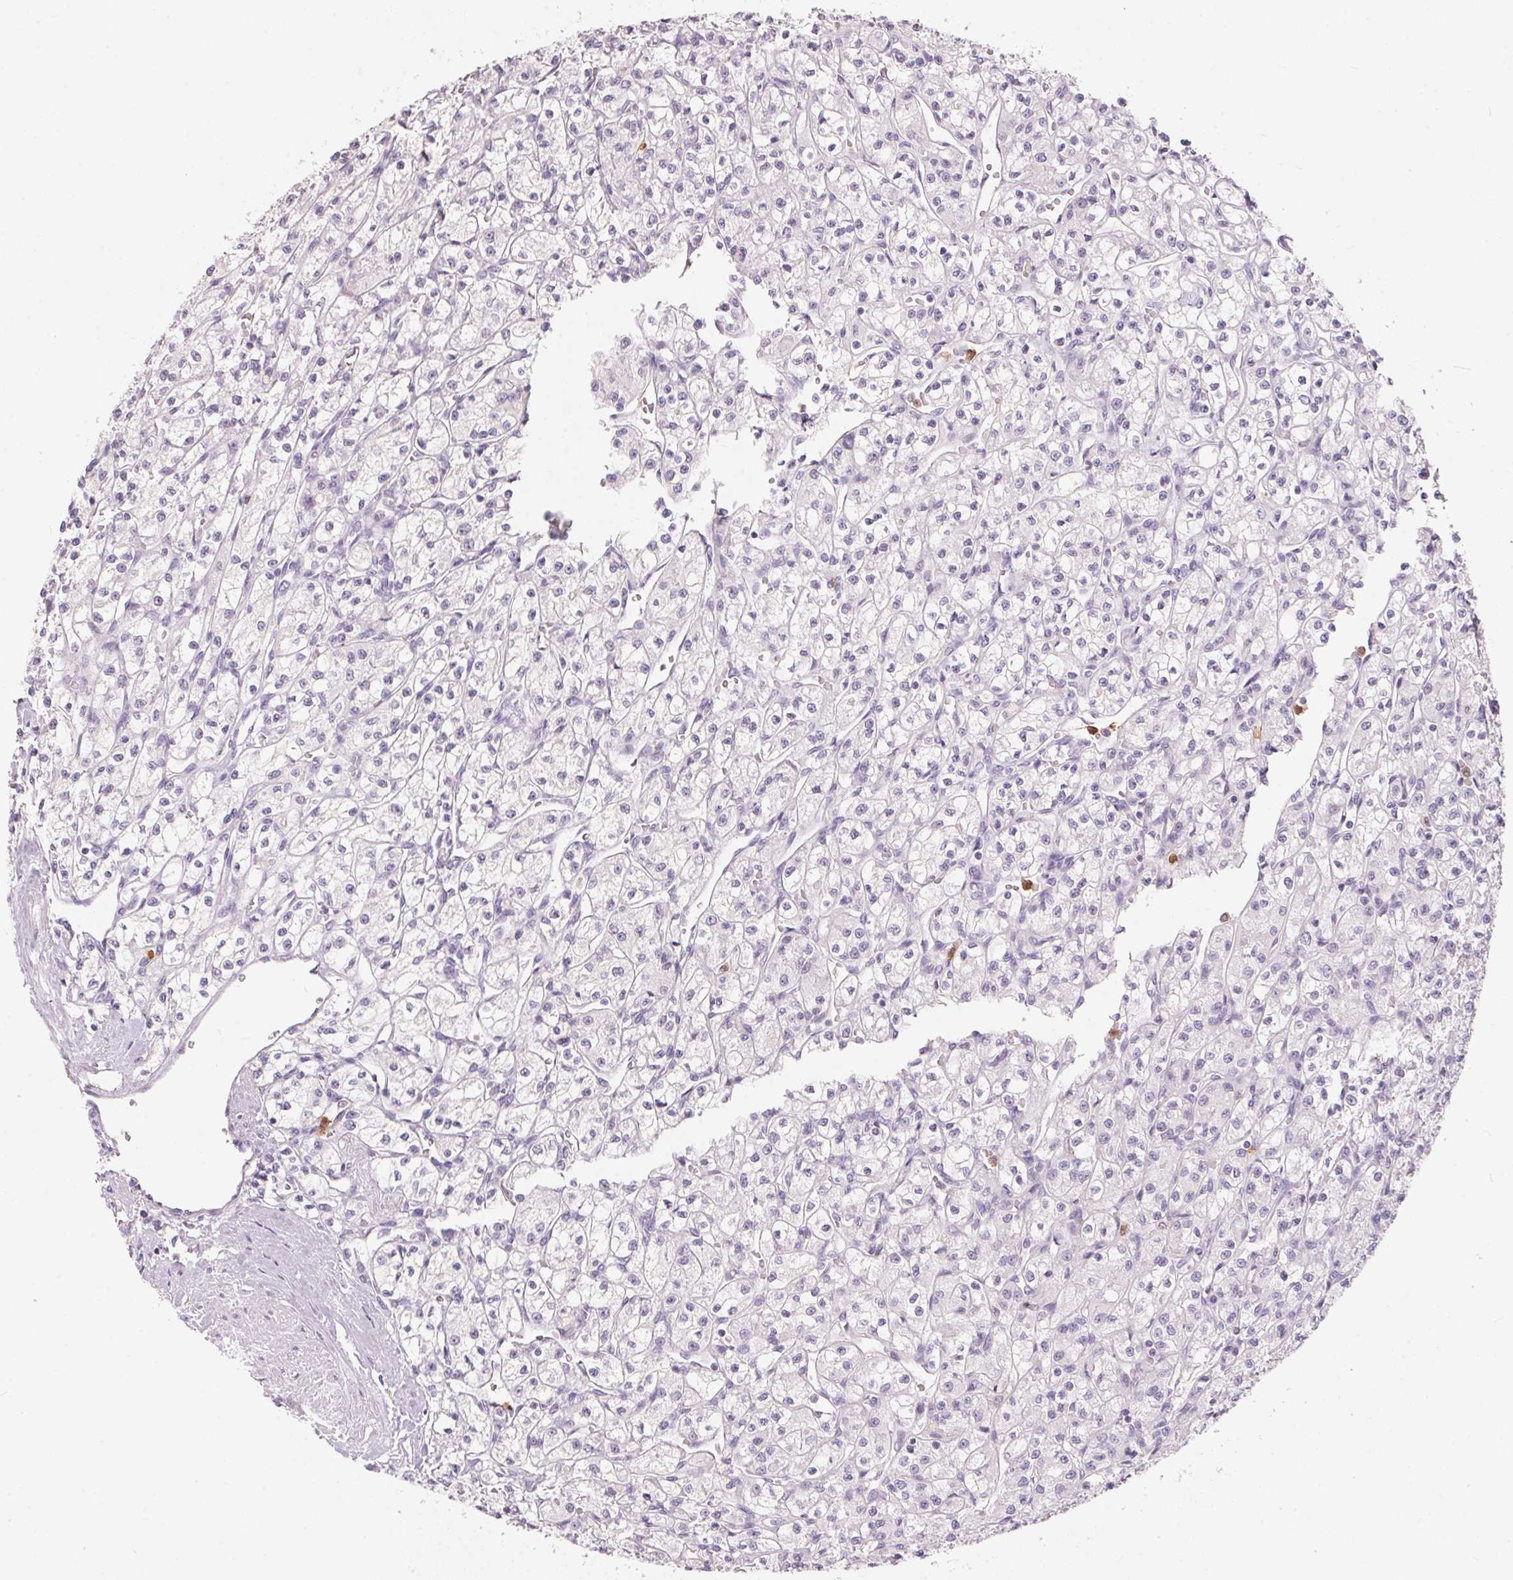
{"staining": {"intensity": "negative", "quantity": "none", "location": "none"}, "tissue": "renal cancer", "cell_type": "Tumor cells", "image_type": "cancer", "snomed": [{"axis": "morphology", "description": "Adenocarcinoma, NOS"}, {"axis": "topography", "description": "Kidney"}], "caption": "This is an immunohistochemistry image of renal cancer (adenocarcinoma). There is no positivity in tumor cells.", "gene": "SERPINB1", "patient": {"sex": "female", "age": 70}}